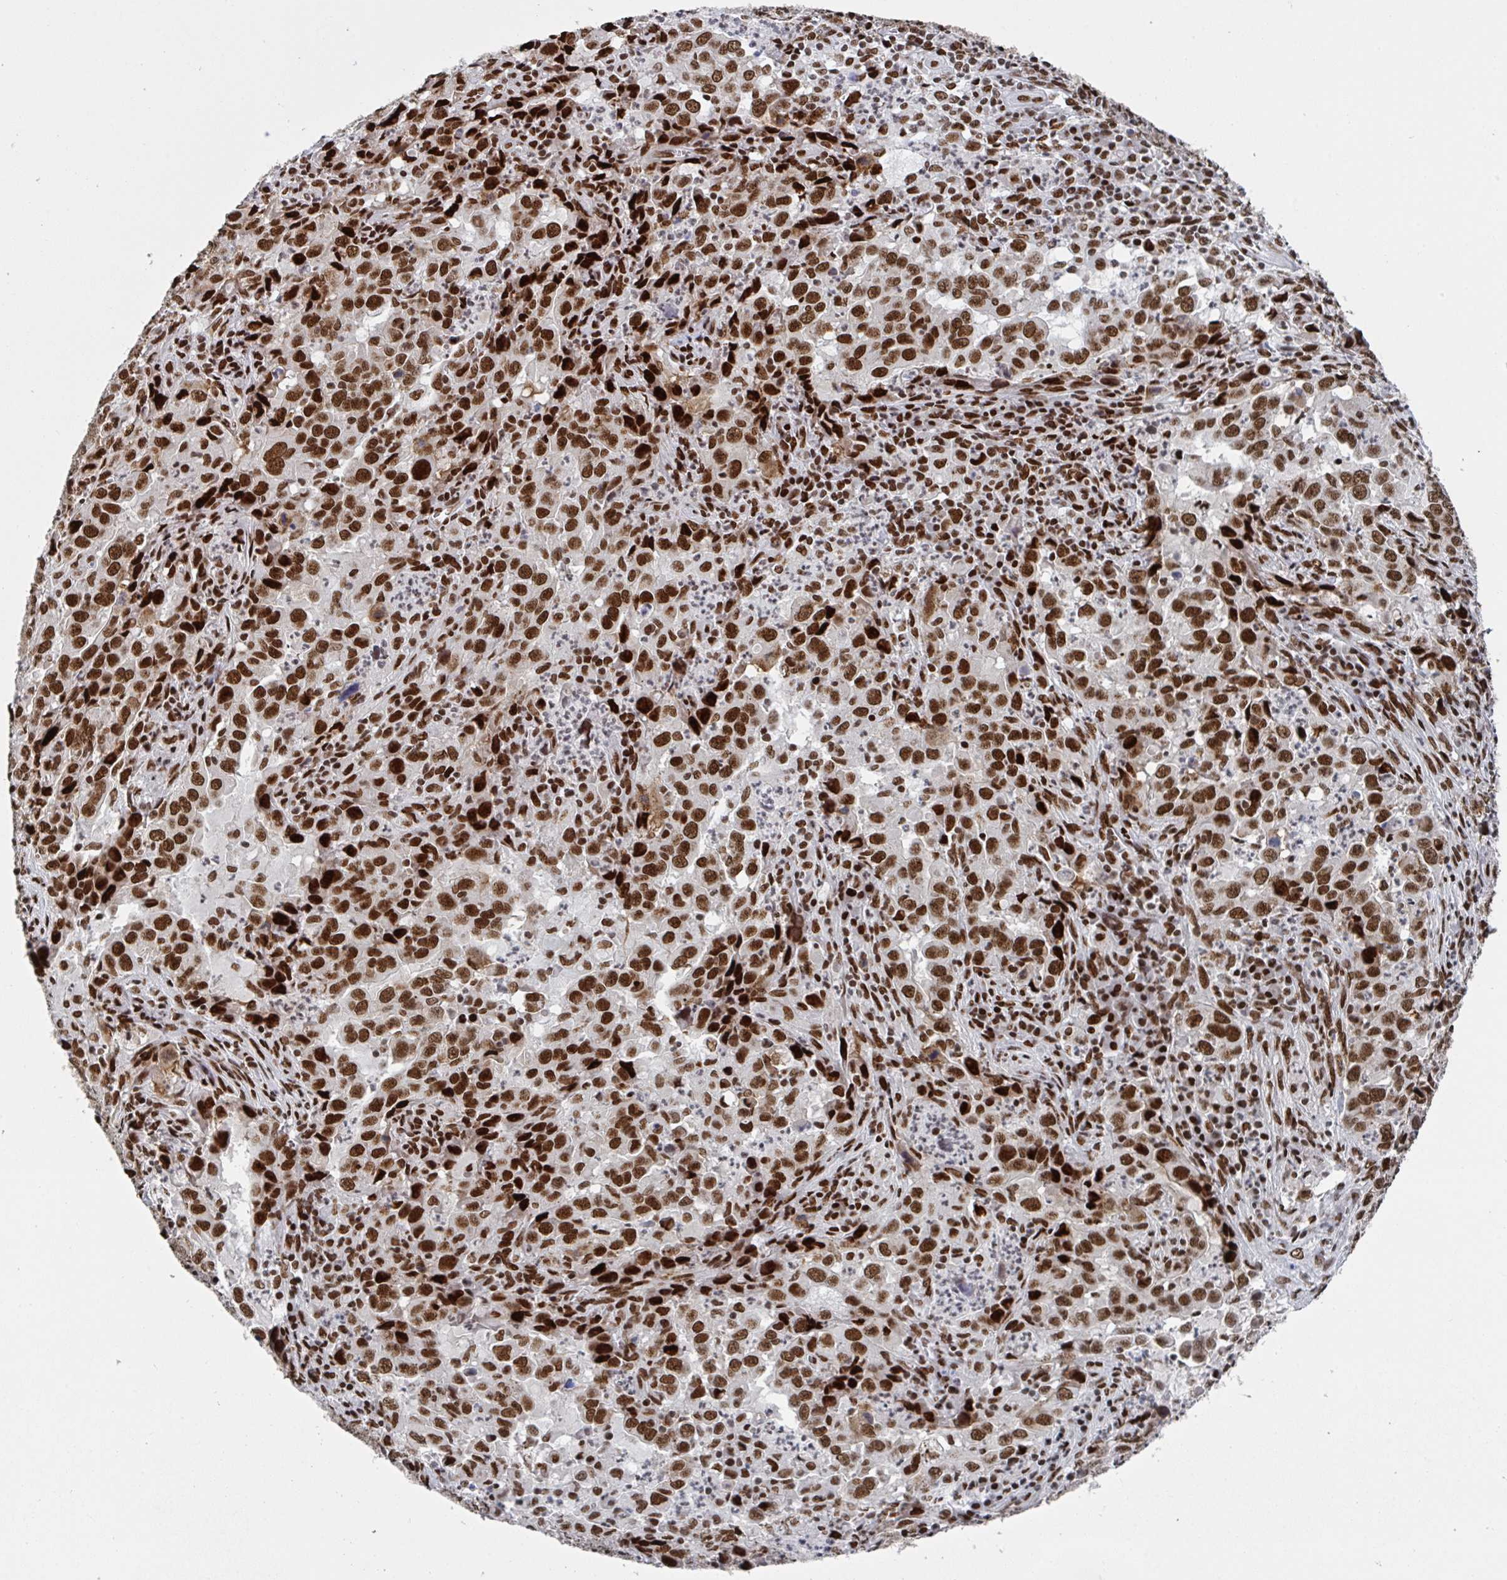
{"staining": {"intensity": "strong", "quantity": ">75%", "location": "nuclear"}, "tissue": "lung cancer", "cell_type": "Tumor cells", "image_type": "cancer", "snomed": [{"axis": "morphology", "description": "Adenocarcinoma, NOS"}, {"axis": "topography", "description": "Lung"}], "caption": "This image exhibits lung cancer stained with IHC to label a protein in brown. The nuclear of tumor cells show strong positivity for the protein. Nuclei are counter-stained blue.", "gene": "ZNF607", "patient": {"sex": "male", "age": 67}}